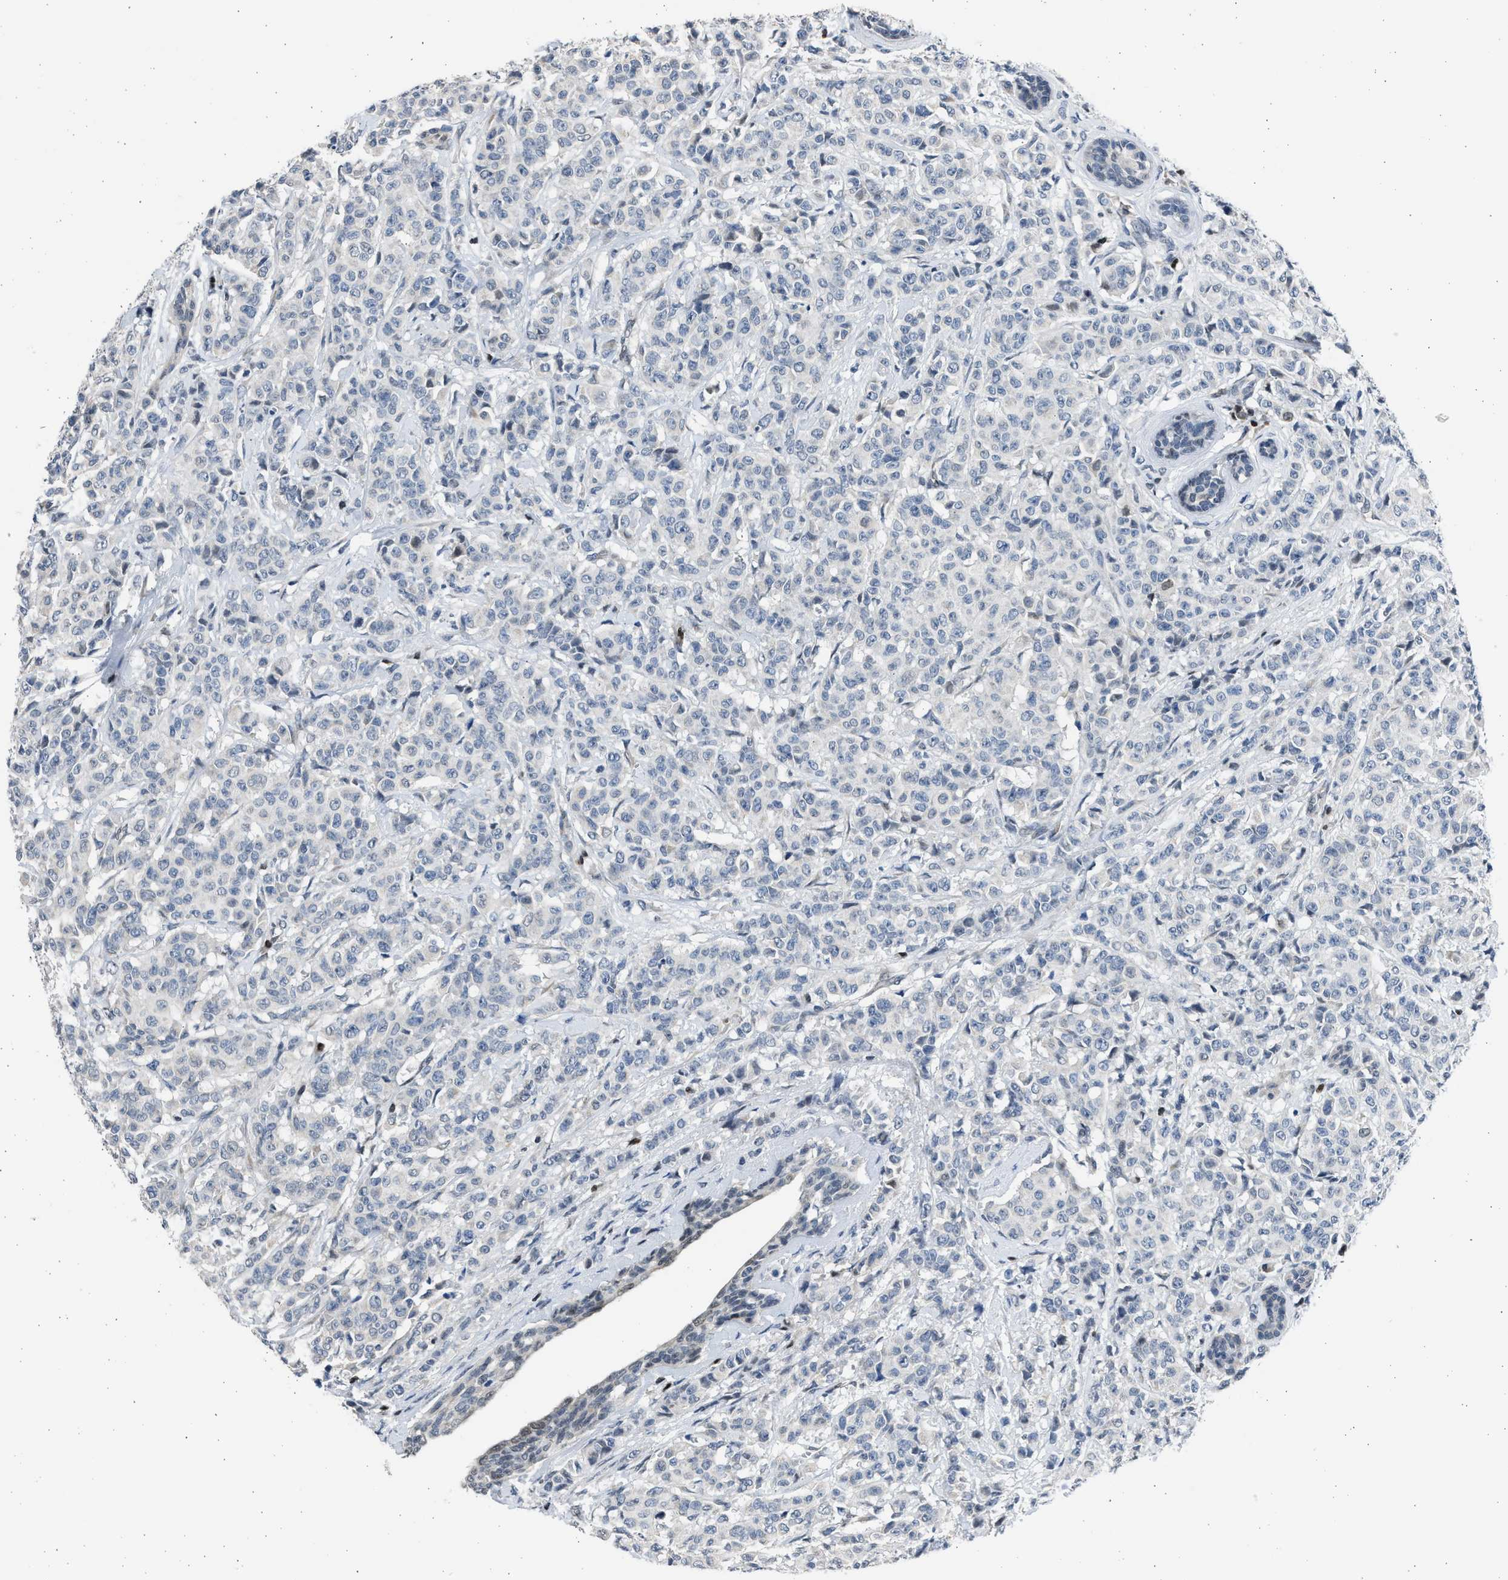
{"staining": {"intensity": "negative", "quantity": "none", "location": "none"}, "tissue": "breast cancer", "cell_type": "Tumor cells", "image_type": "cancer", "snomed": [{"axis": "morphology", "description": "Normal tissue, NOS"}, {"axis": "morphology", "description": "Duct carcinoma"}, {"axis": "topography", "description": "Breast"}], "caption": "Immunohistochemistry image of intraductal carcinoma (breast) stained for a protein (brown), which reveals no staining in tumor cells.", "gene": "HMGN3", "patient": {"sex": "female", "age": 40}}